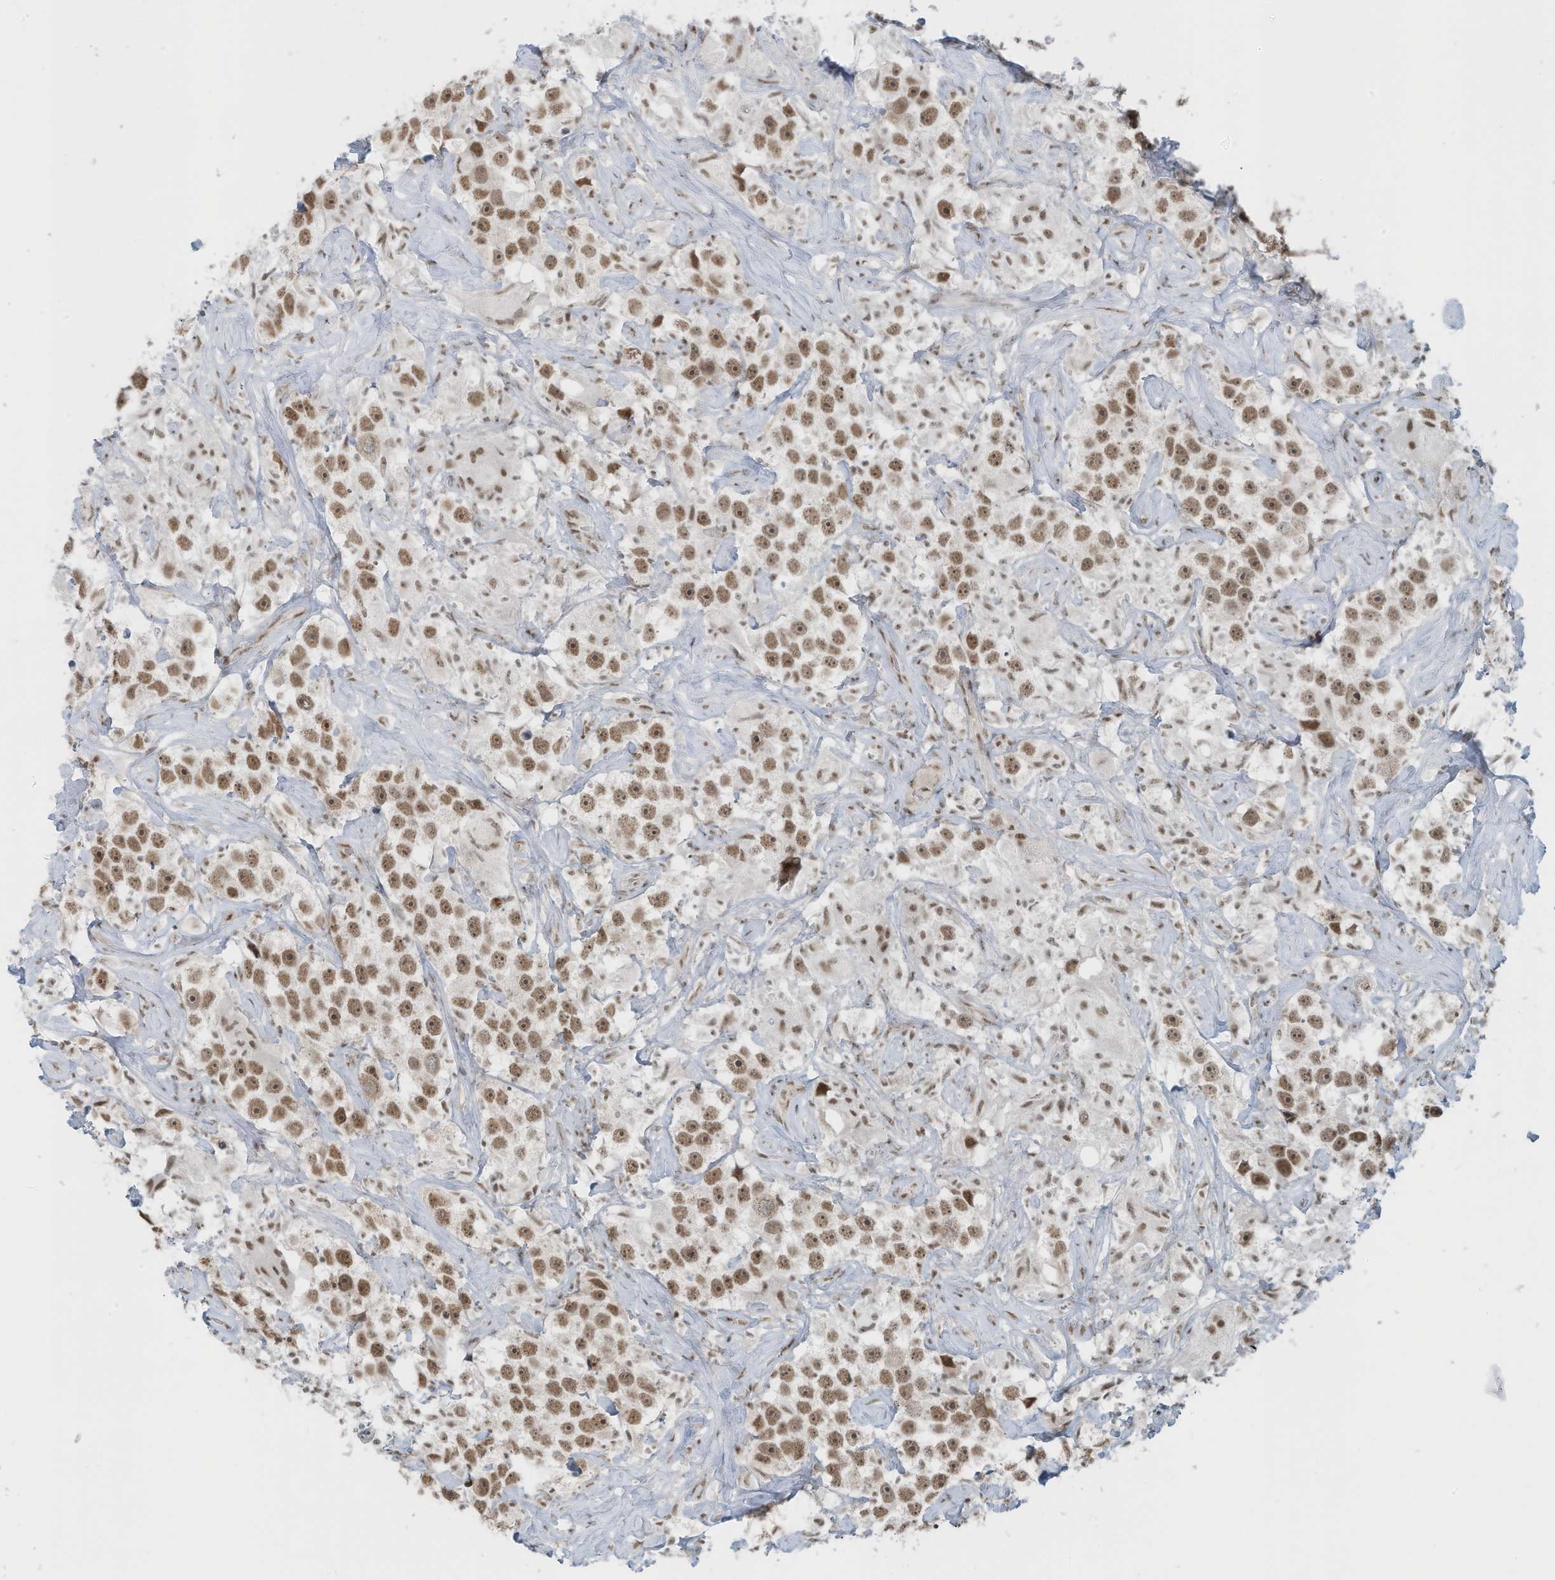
{"staining": {"intensity": "moderate", "quantity": ">75%", "location": "nuclear"}, "tissue": "testis cancer", "cell_type": "Tumor cells", "image_type": "cancer", "snomed": [{"axis": "morphology", "description": "Seminoma, NOS"}, {"axis": "topography", "description": "Testis"}], "caption": "Seminoma (testis) stained with immunohistochemistry reveals moderate nuclear positivity in about >75% of tumor cells. Nuclei are stained in blue.", "gene": "WRNIP1", "patient": {"sex": "male", "age": 49}}